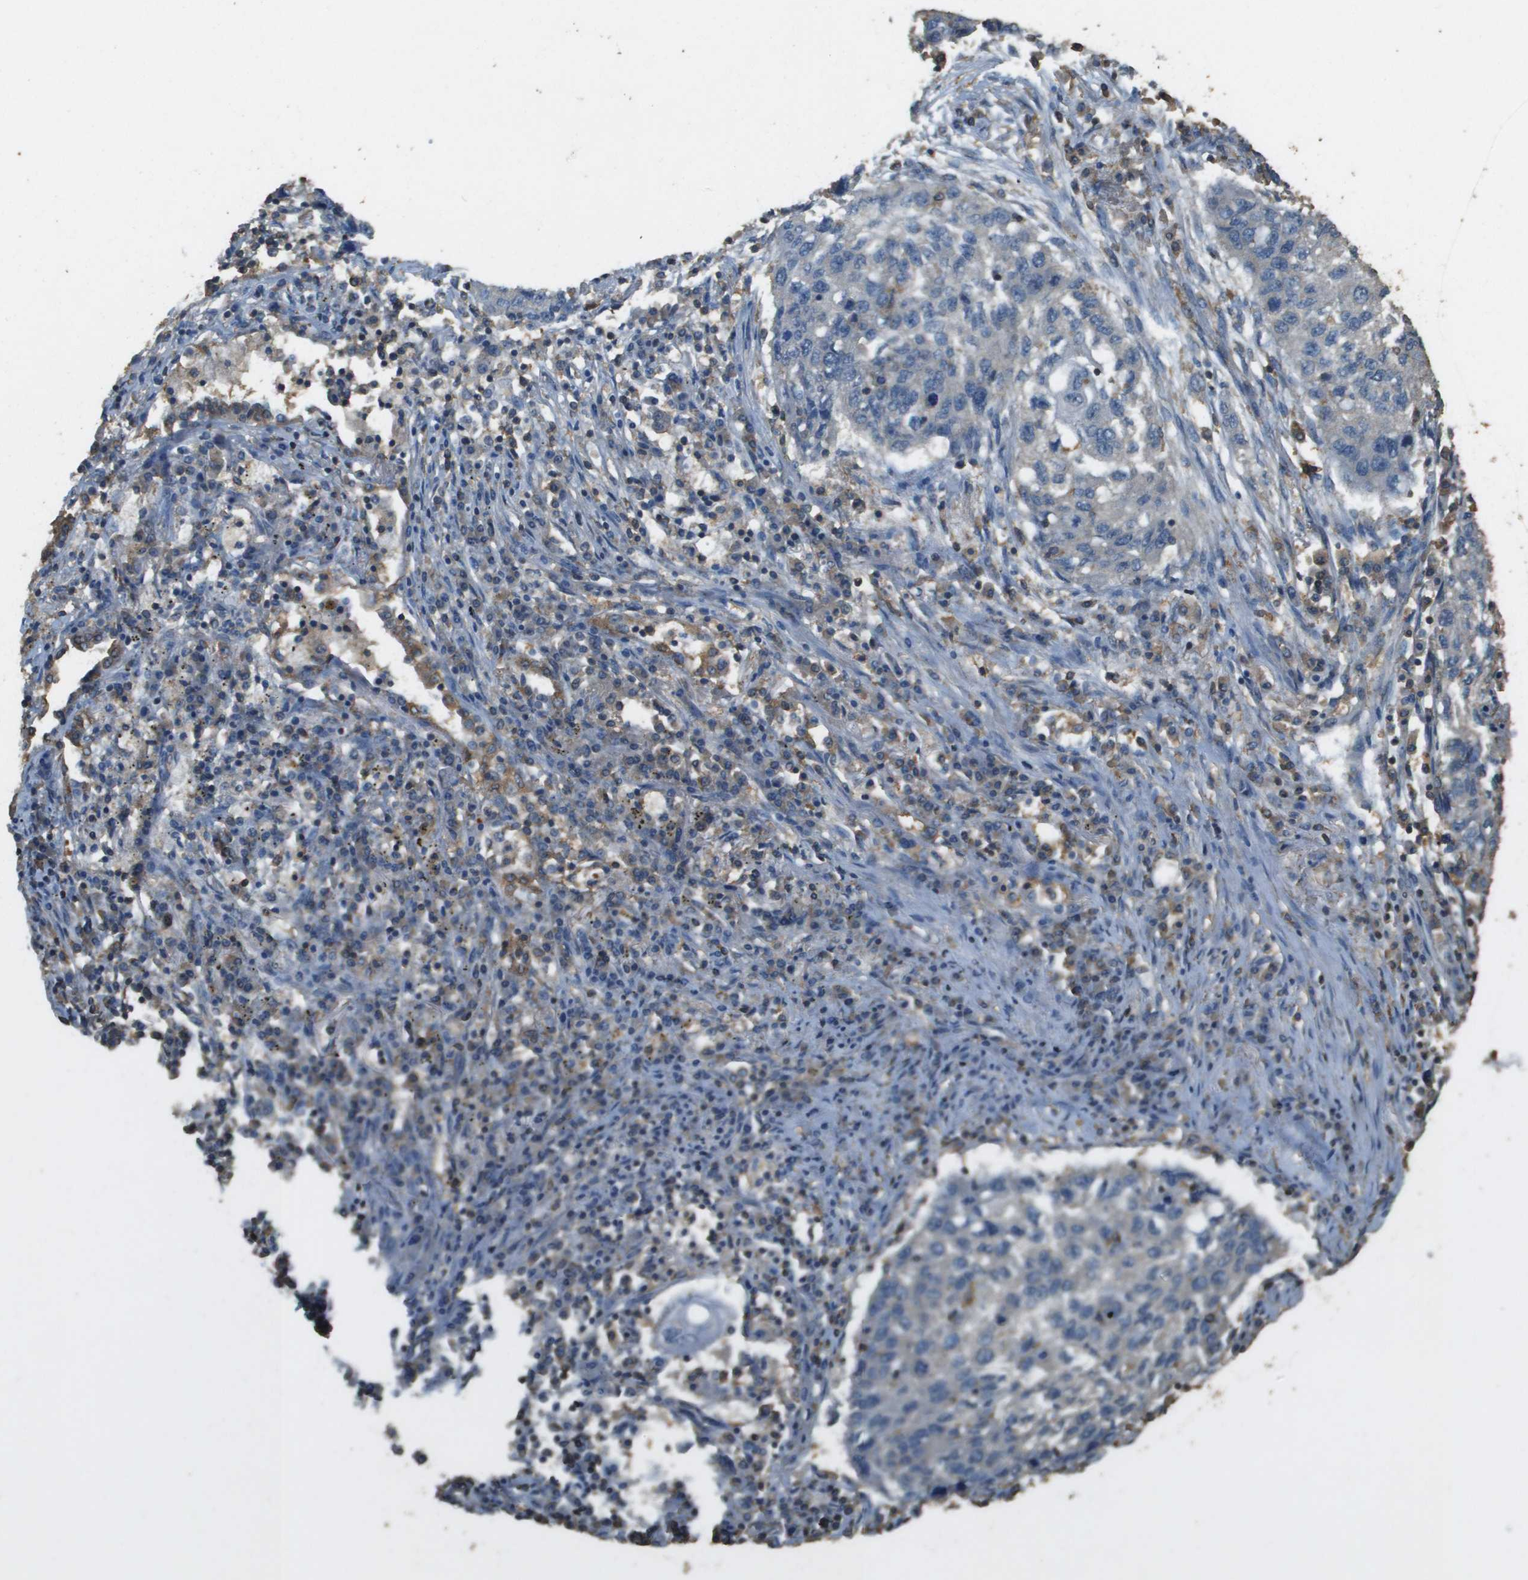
{"staining": {"intensity": "negative", "quantity": "none", "location": "none"}, "tissue": "lung cancer", "cell_type": "Tumor cells", "image_type": "cancer", "snomed": [{"axis": "morphology", "description": "Squamous cell carcinoma, NOS"}, {"axis": "topography", "description": "Lung"}], "caption": "Protein analysis of lung squamous cell carcinoma reveals no significant expression in tumor cells. (DAB immunohistochemistry (IHC) visualized using brightfield microscopy, high magnification).", "gene": "MS4A7", "patient": {"sex": "female", "age": 63}}